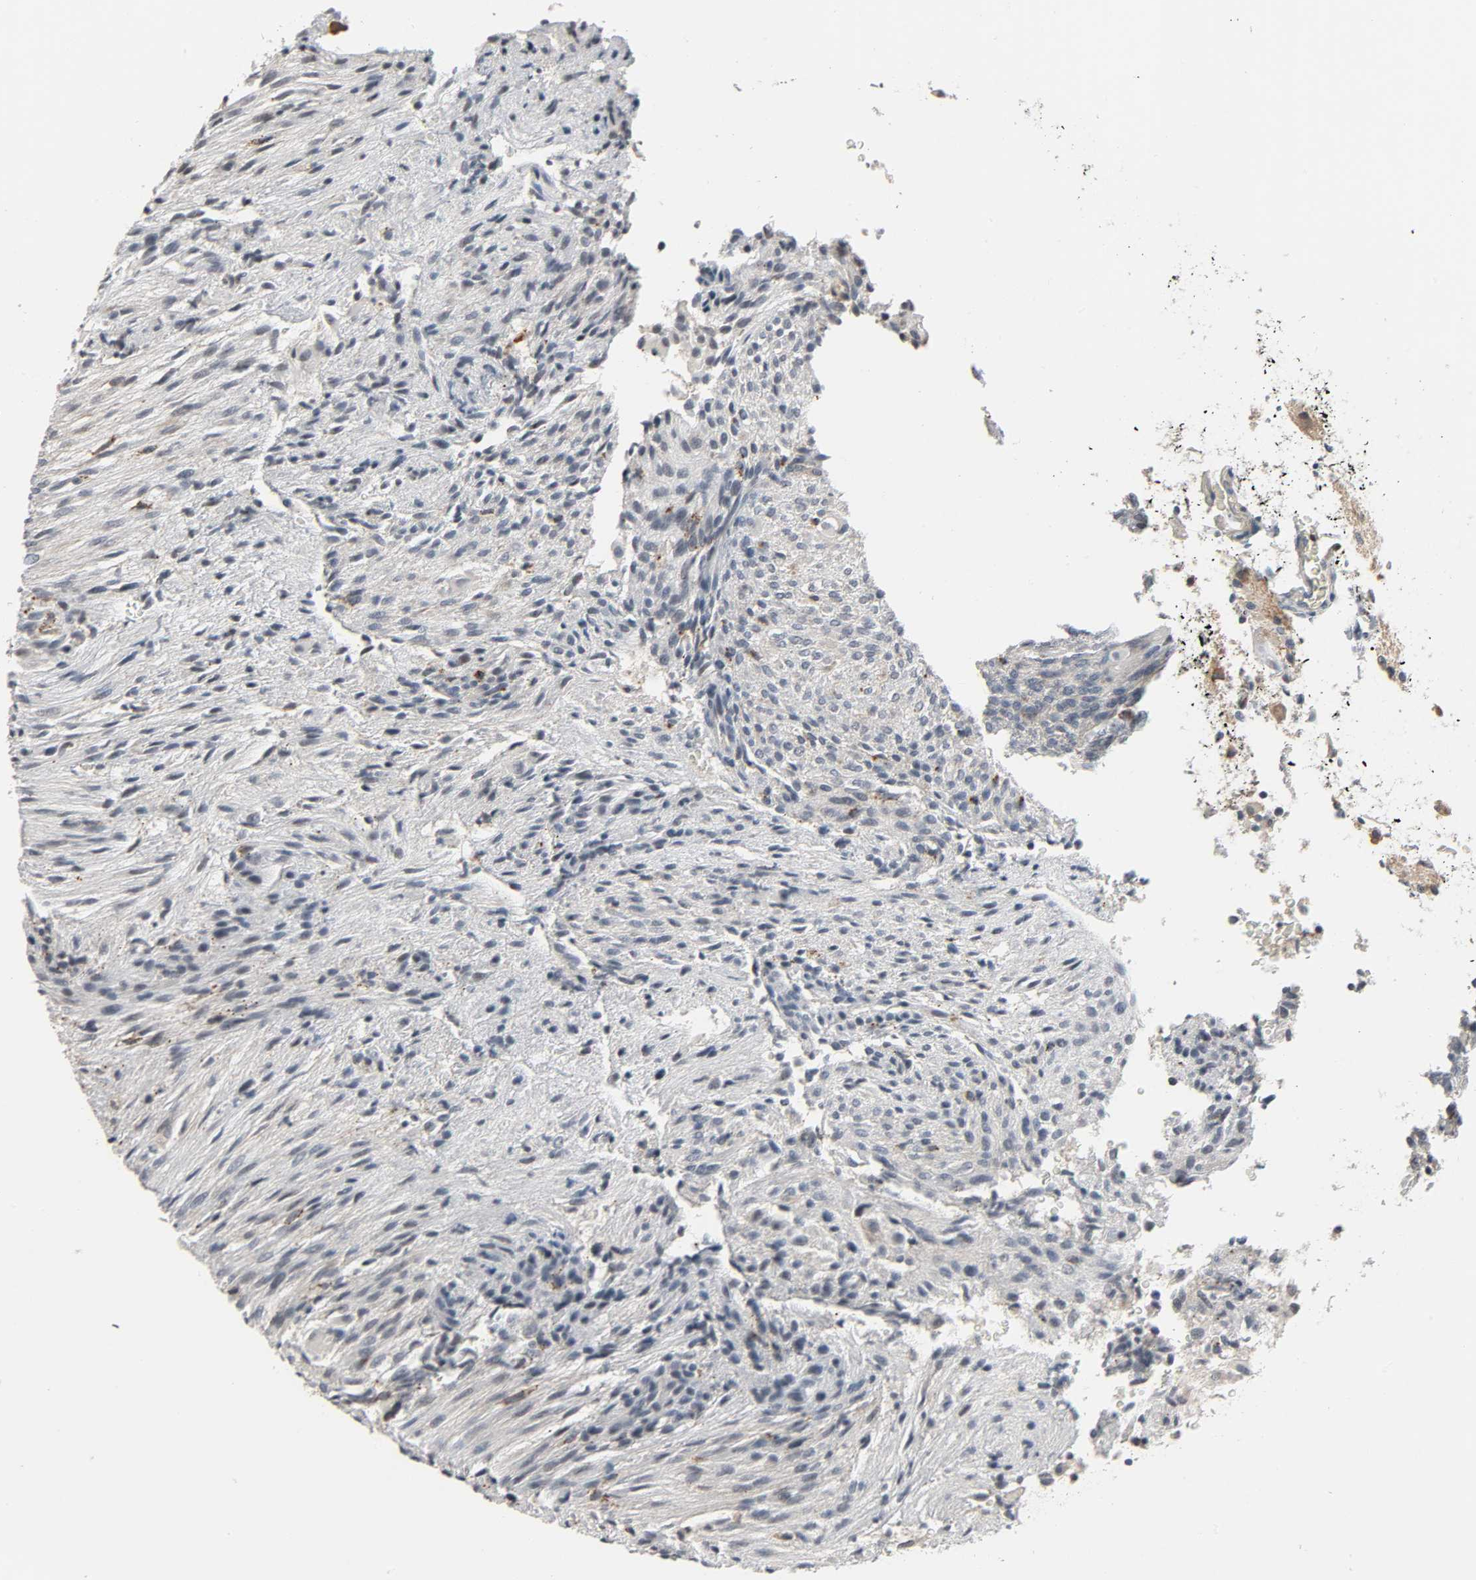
{"staining": {"intensity": "weak", "quantity": "<25%", "location": "cytoplasmic/membranous"}, "tissue": "glioma", "cell_type": "Tumor cells", "image_type": "cancer", "snomed": [{"axis": "morphology", "description": "Glioma, malignant, High grade"}, {"axis": "topography", "description": "Cerebral cortex"}], "caption": "Immunohistochemistry (IHC) of malignant glioma (high-grade) shows no positivity in tumor cells.", "gene": "CD4", "patient": {"sex": "female", "age": 55}}